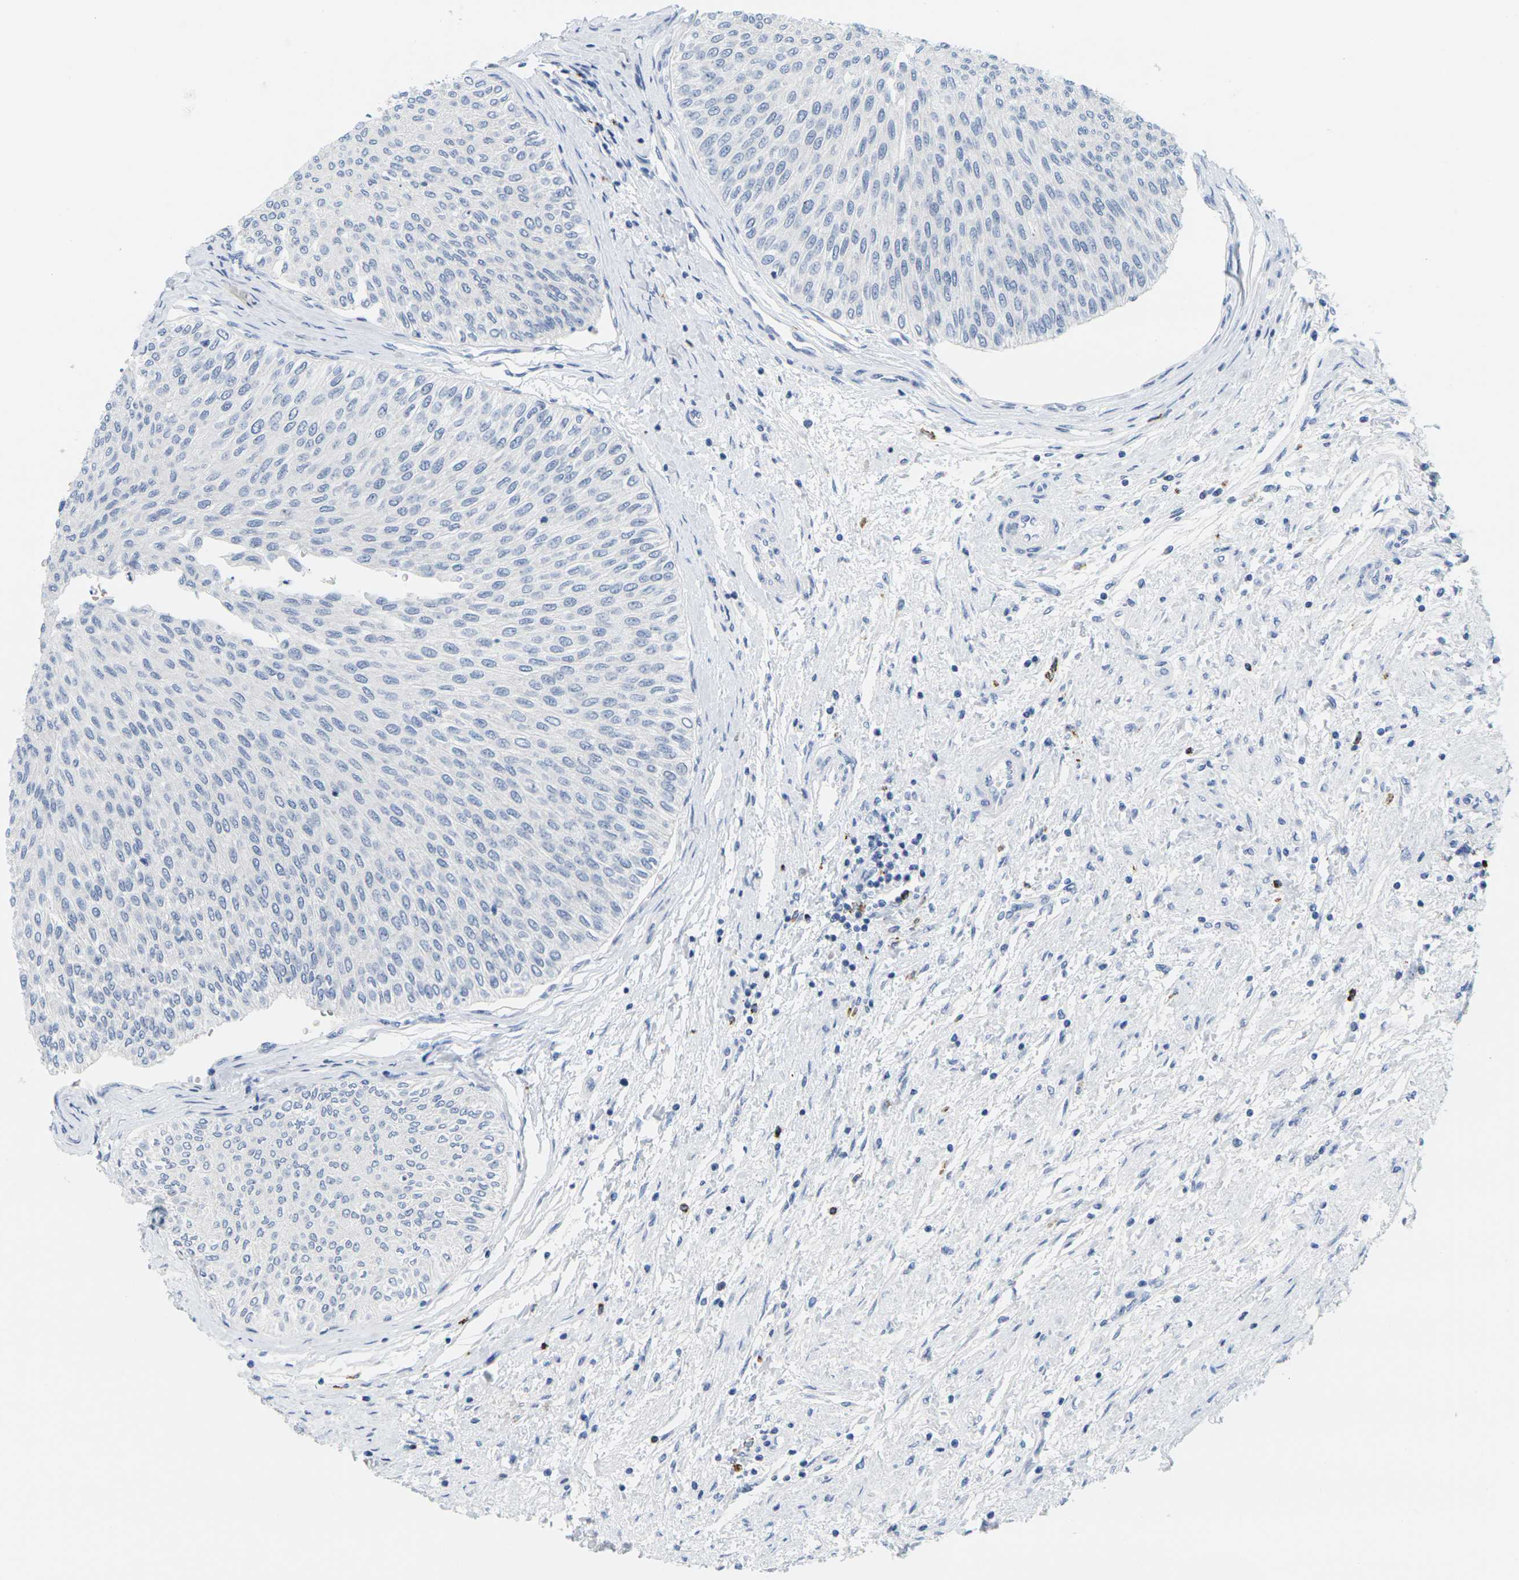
{"staining": {"intensity": "negative", "quantity": "none", "location": "none"}, "tissue": "urothelial cancer", "cell_type": "Tumor cells", "image_type": "cancer", "snomed": [{"axis": "morphology", "description": "Urothelial carcinoma, Low grade"}, {"axis": "topography", "description": "Urinary bladder"}], "caption": "The immunohistochemistry (IHC) photomicrograph has no significant positivity in tumor cells of urothelial carcinoma (low-grade) tissue.", "gene": "HLA-DOB", "patient": {"sex": "male", "age": 78}}